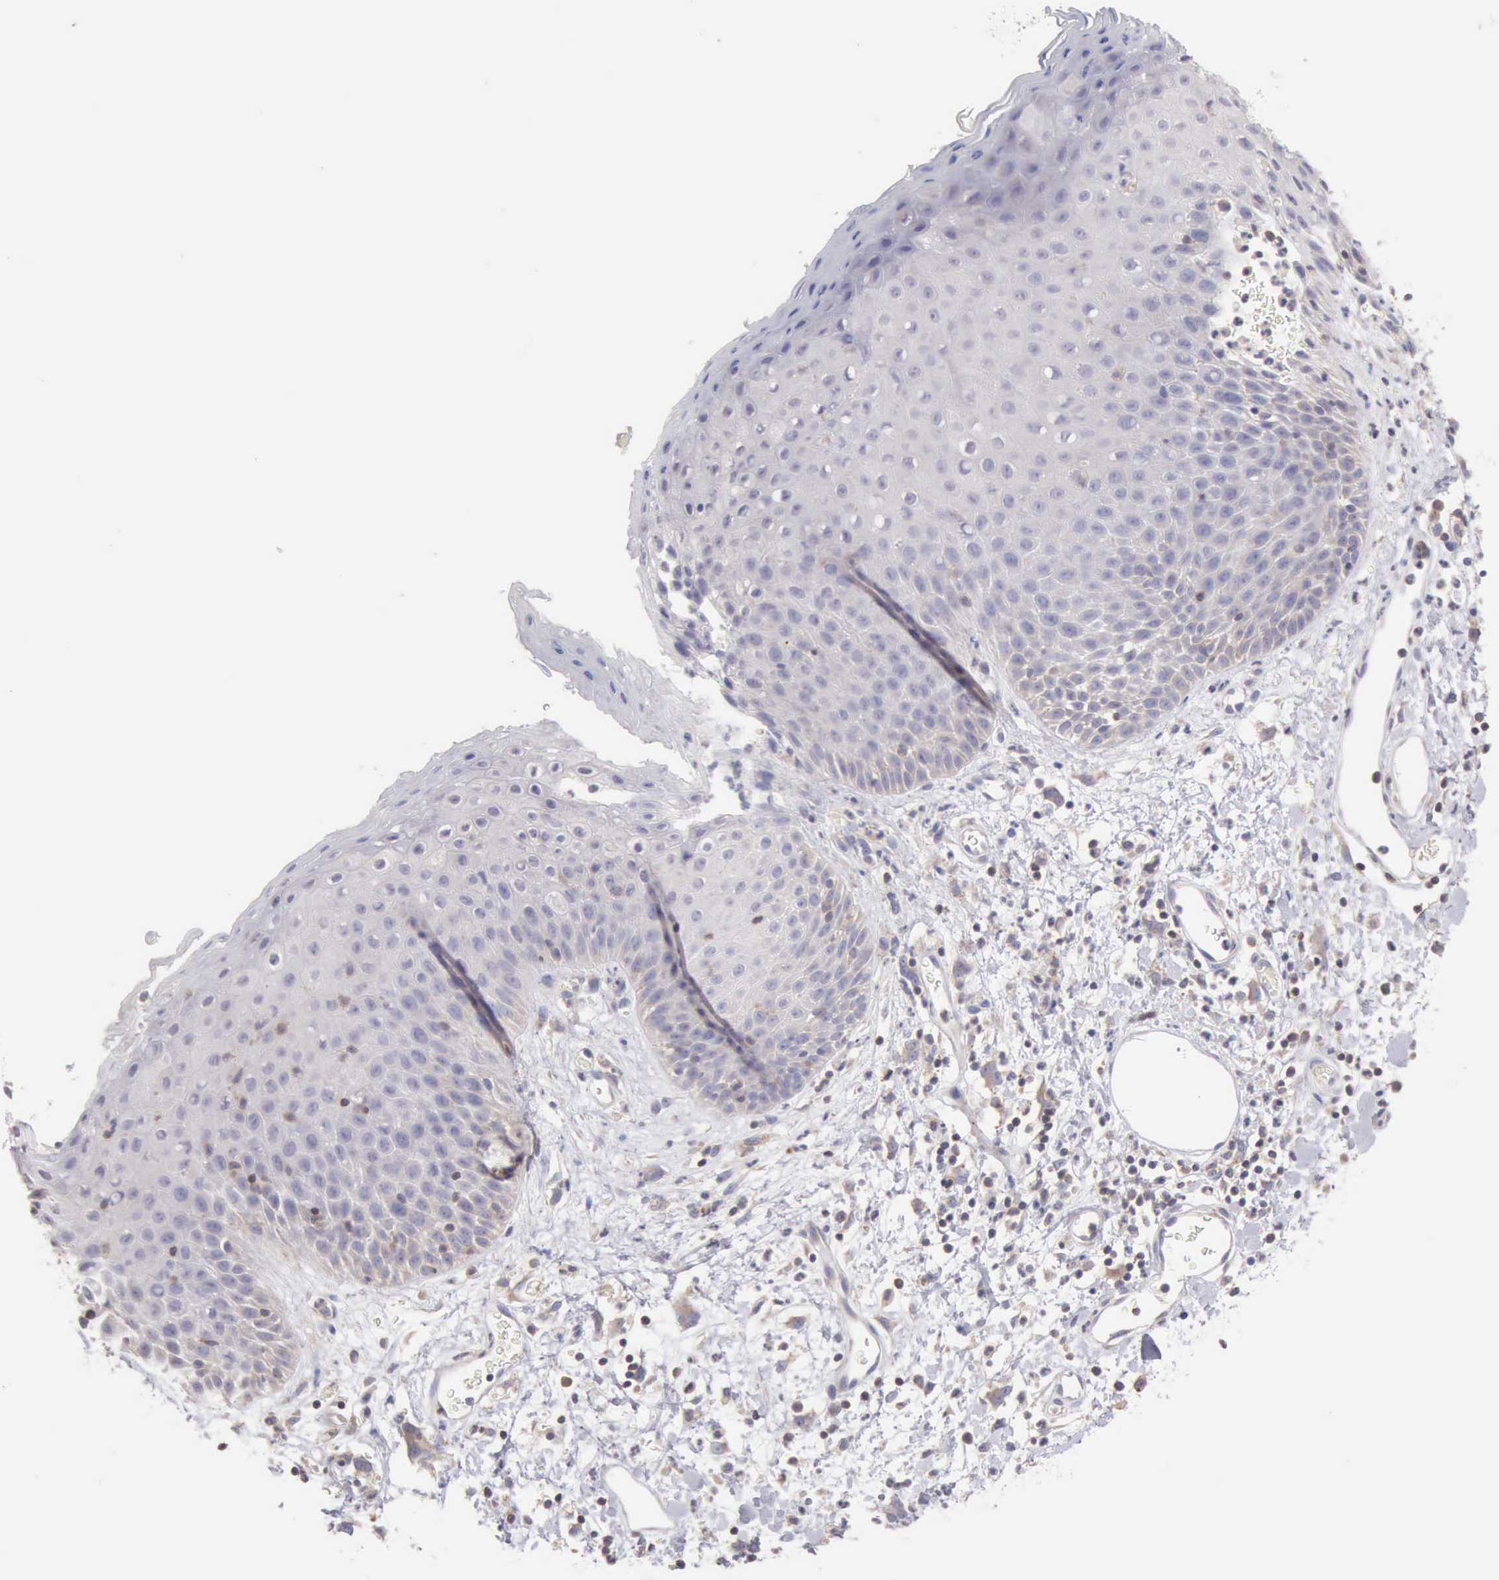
{"staining": {"intensity": "negative", "quantity": "none", "location": "none"}, "tissue": "skin", "cell_type": "Epidermal cells", "image_type": "normal", "snomed": [{"axis": "morphology", "description": "Normal tissue, NOS"}, {"axis": "topography", "description": "Vulva"}, {"axis": "topography", "description": "Peripheral nerve tissue"}], "caption": "IHC histopathology image of benign skin stained for a protein (brown), which displays no staining in epidermal cells.", "gene": "SASH3", "patient": {"sex": "female", "age": 68}}